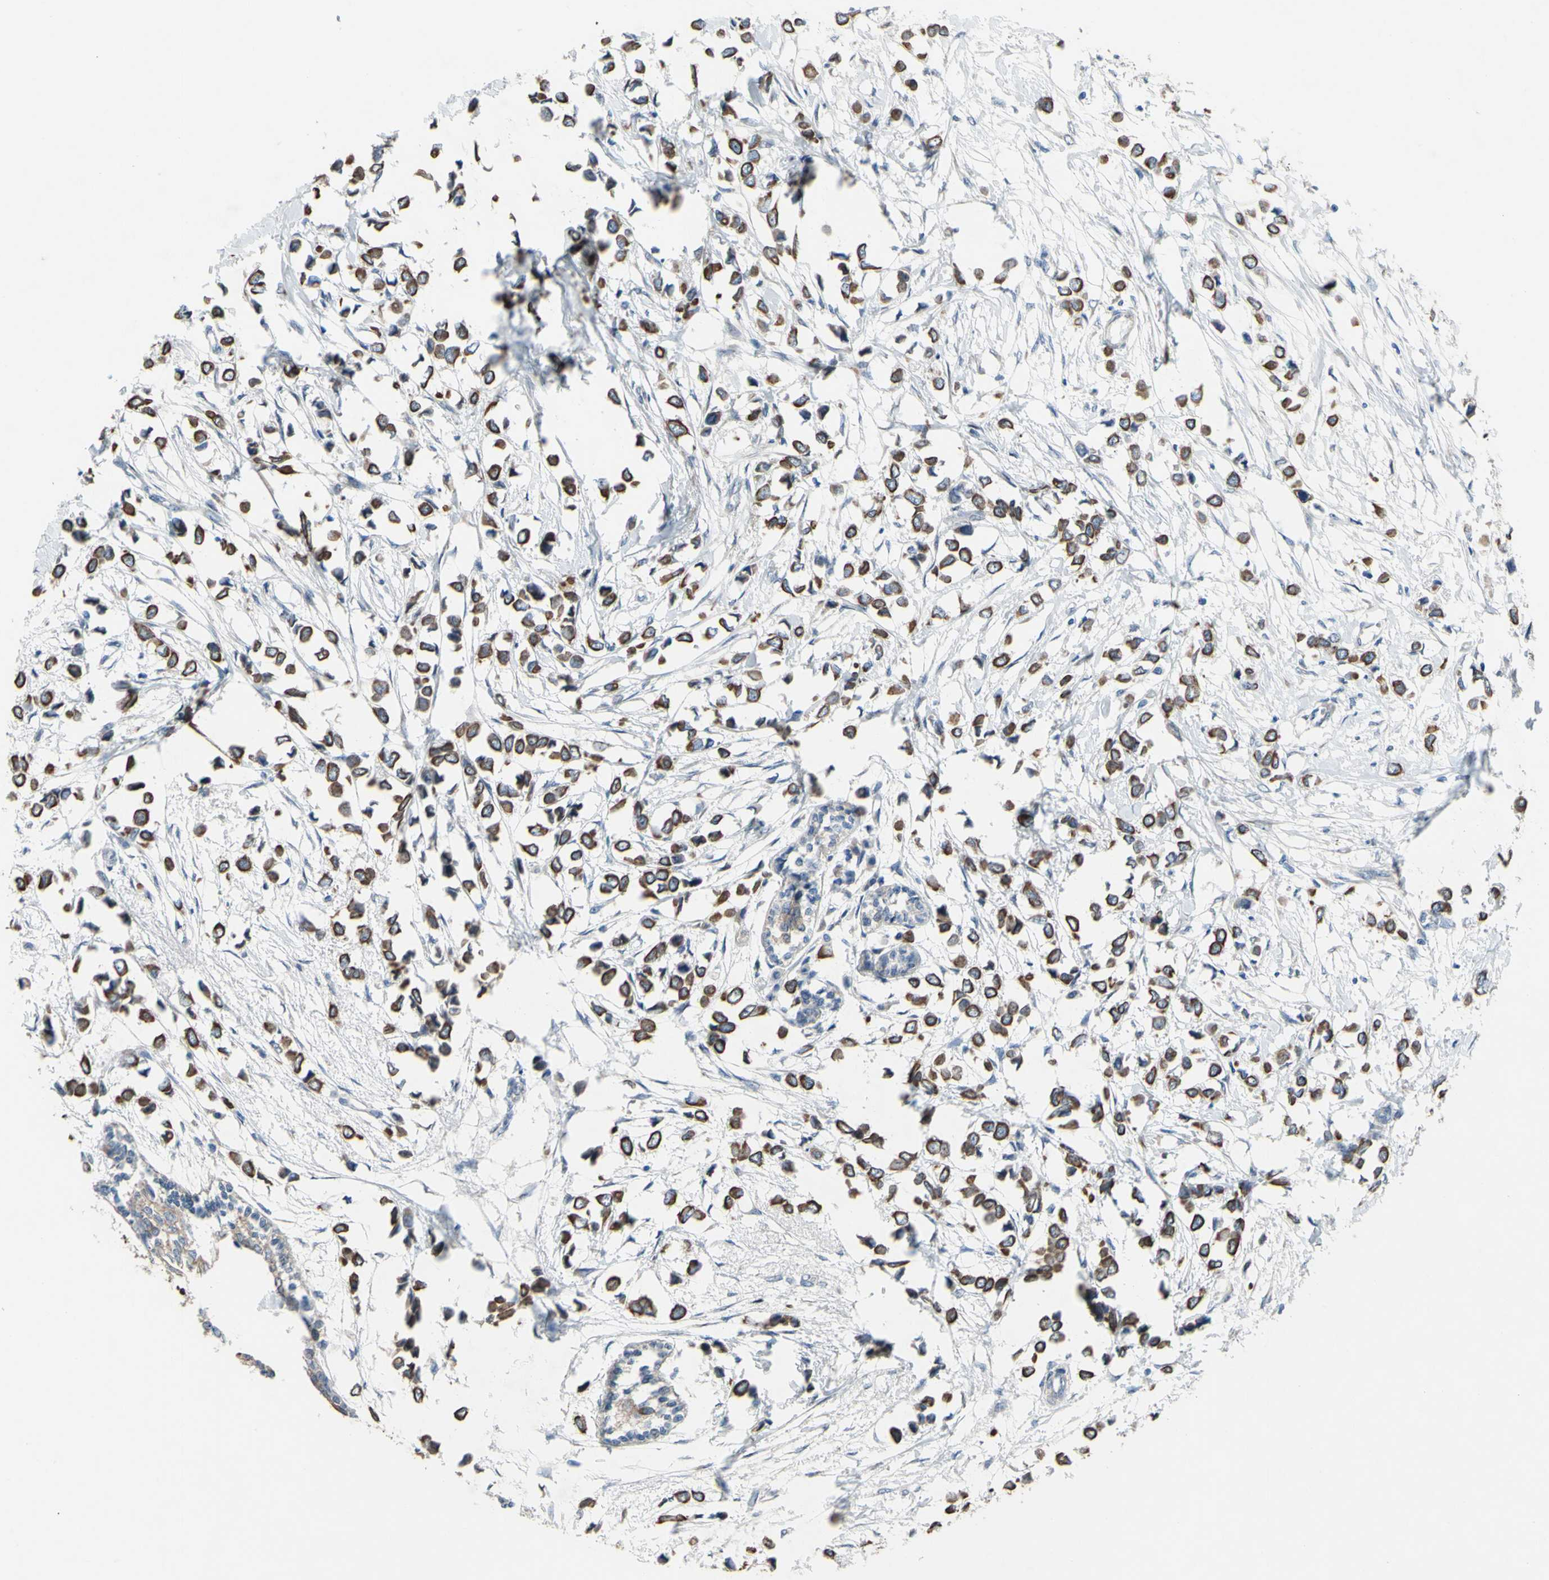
{"staining": {"intensity": "strong", "quantity": ">75%", "location": "cytoplasmic/membranous"}, "tissue": "breast cancer", "cell_type": "Tumor cells", "image_type": "cancer", "snomed": [{"axis": "morphology", "description": "Lobular carcinoma"}, {"axis": "topography", "description": "Breast"}], "caption": "Breast cancer (lobular carcinoma) stained with a protein marker displays strong staining in tumor cells.", "gene": "GRAMD2B", "patient": {"sex": "female", "age": 51}}